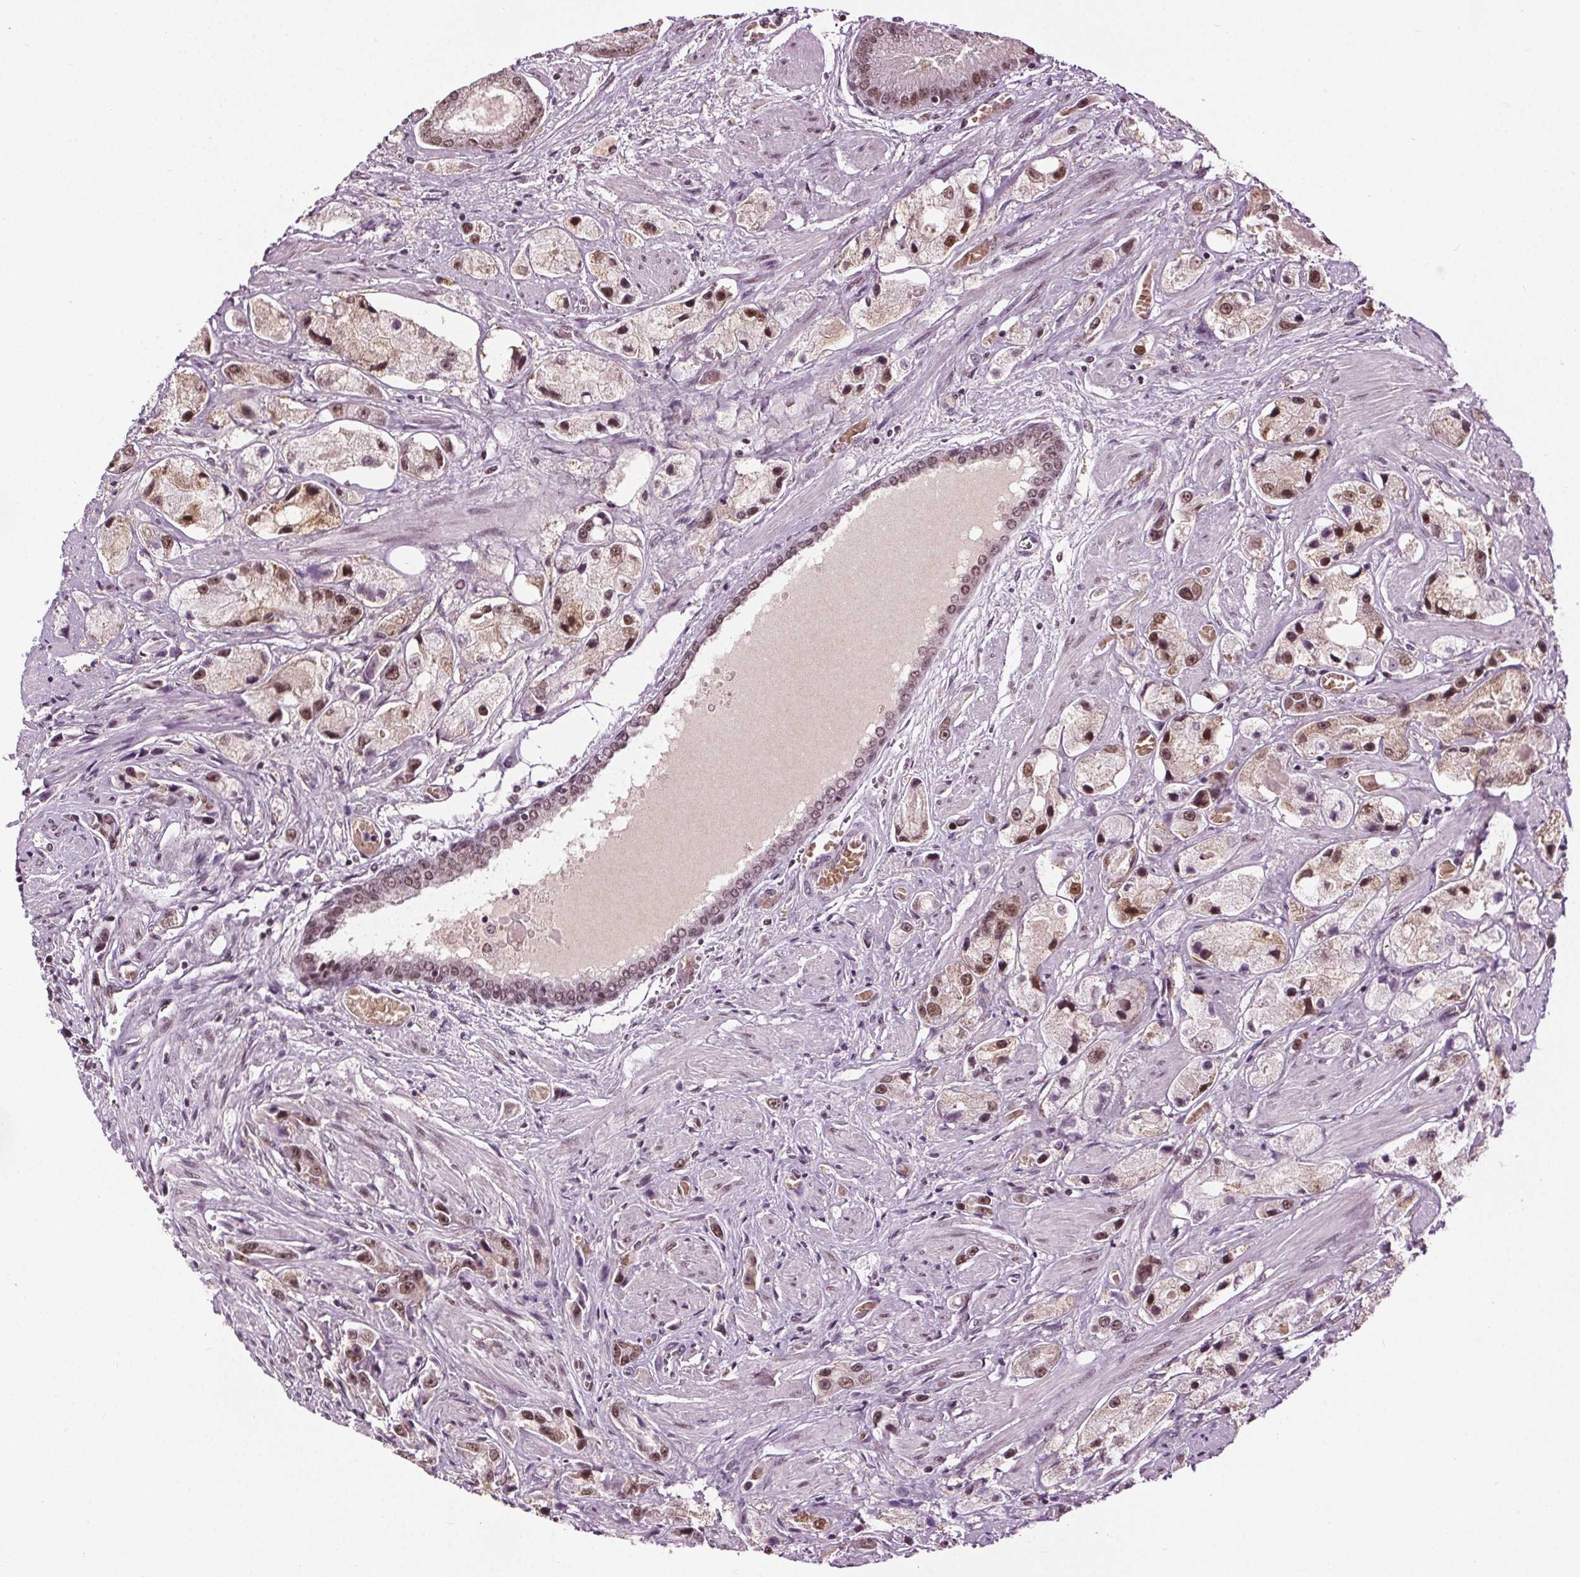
{"staining": {"intensity": "moderate", "quantity": ">75%", "location": "nuclear"}, "tissue": "prostate cancer", "cell_type": "Tumor cells", "image_type": "cancer", "snomed": [{"axis": "morphology", "description": "Adenocarcinoma, High grade"}, {"axis": "topography", "description": "Prostate"}], "caption": "Immunohistochemistry of human adenocarcinoma (high-grade) (prostate) demonstrates medium levels of moderate nuclear staining in about >75% of tumor cells.", "gene": "IWS1", "patient": {"sex": "male", "age": 67}}